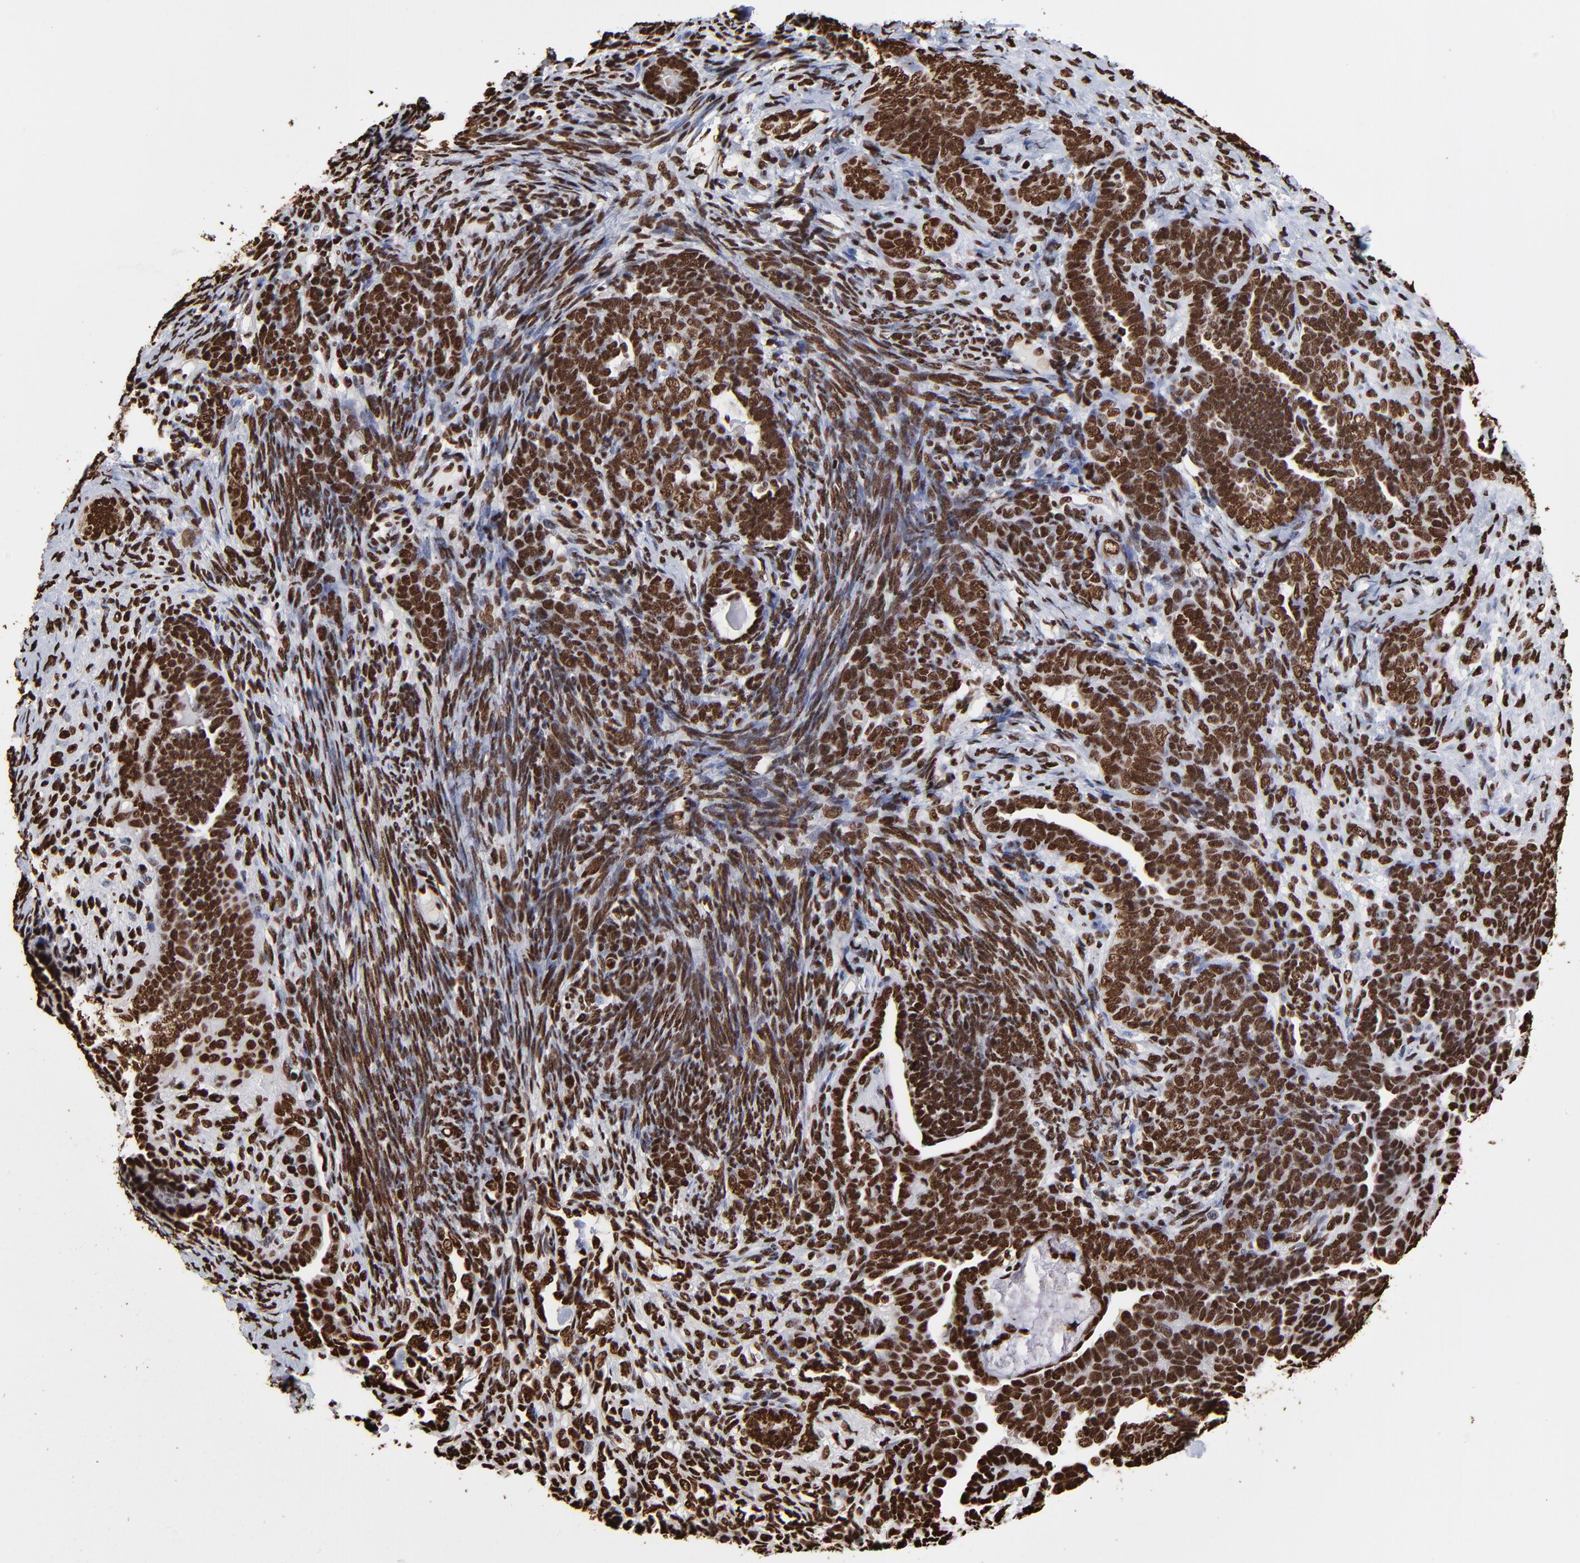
{"staining": {"intensity": "strong", "quantity": ">75%", "location": "nuclear"}, "tissue": "endometrial cancer", "cell_type": "Tumor cells", "image_type": "cancer", "snomed": [{"axis": "morphology", "description": "Neoplasm, malignant, NOS"}, {"axis": "topography", "description": "Endometrium"}], "caption": "Human neoplasm (malignant) (endometrial) stained for a protein (brown) displays strong nuclear positive staining in approximately >75% of tumor cells.", "gene": "ZNF544", "patient": {"sex": "female", "age": 74}}